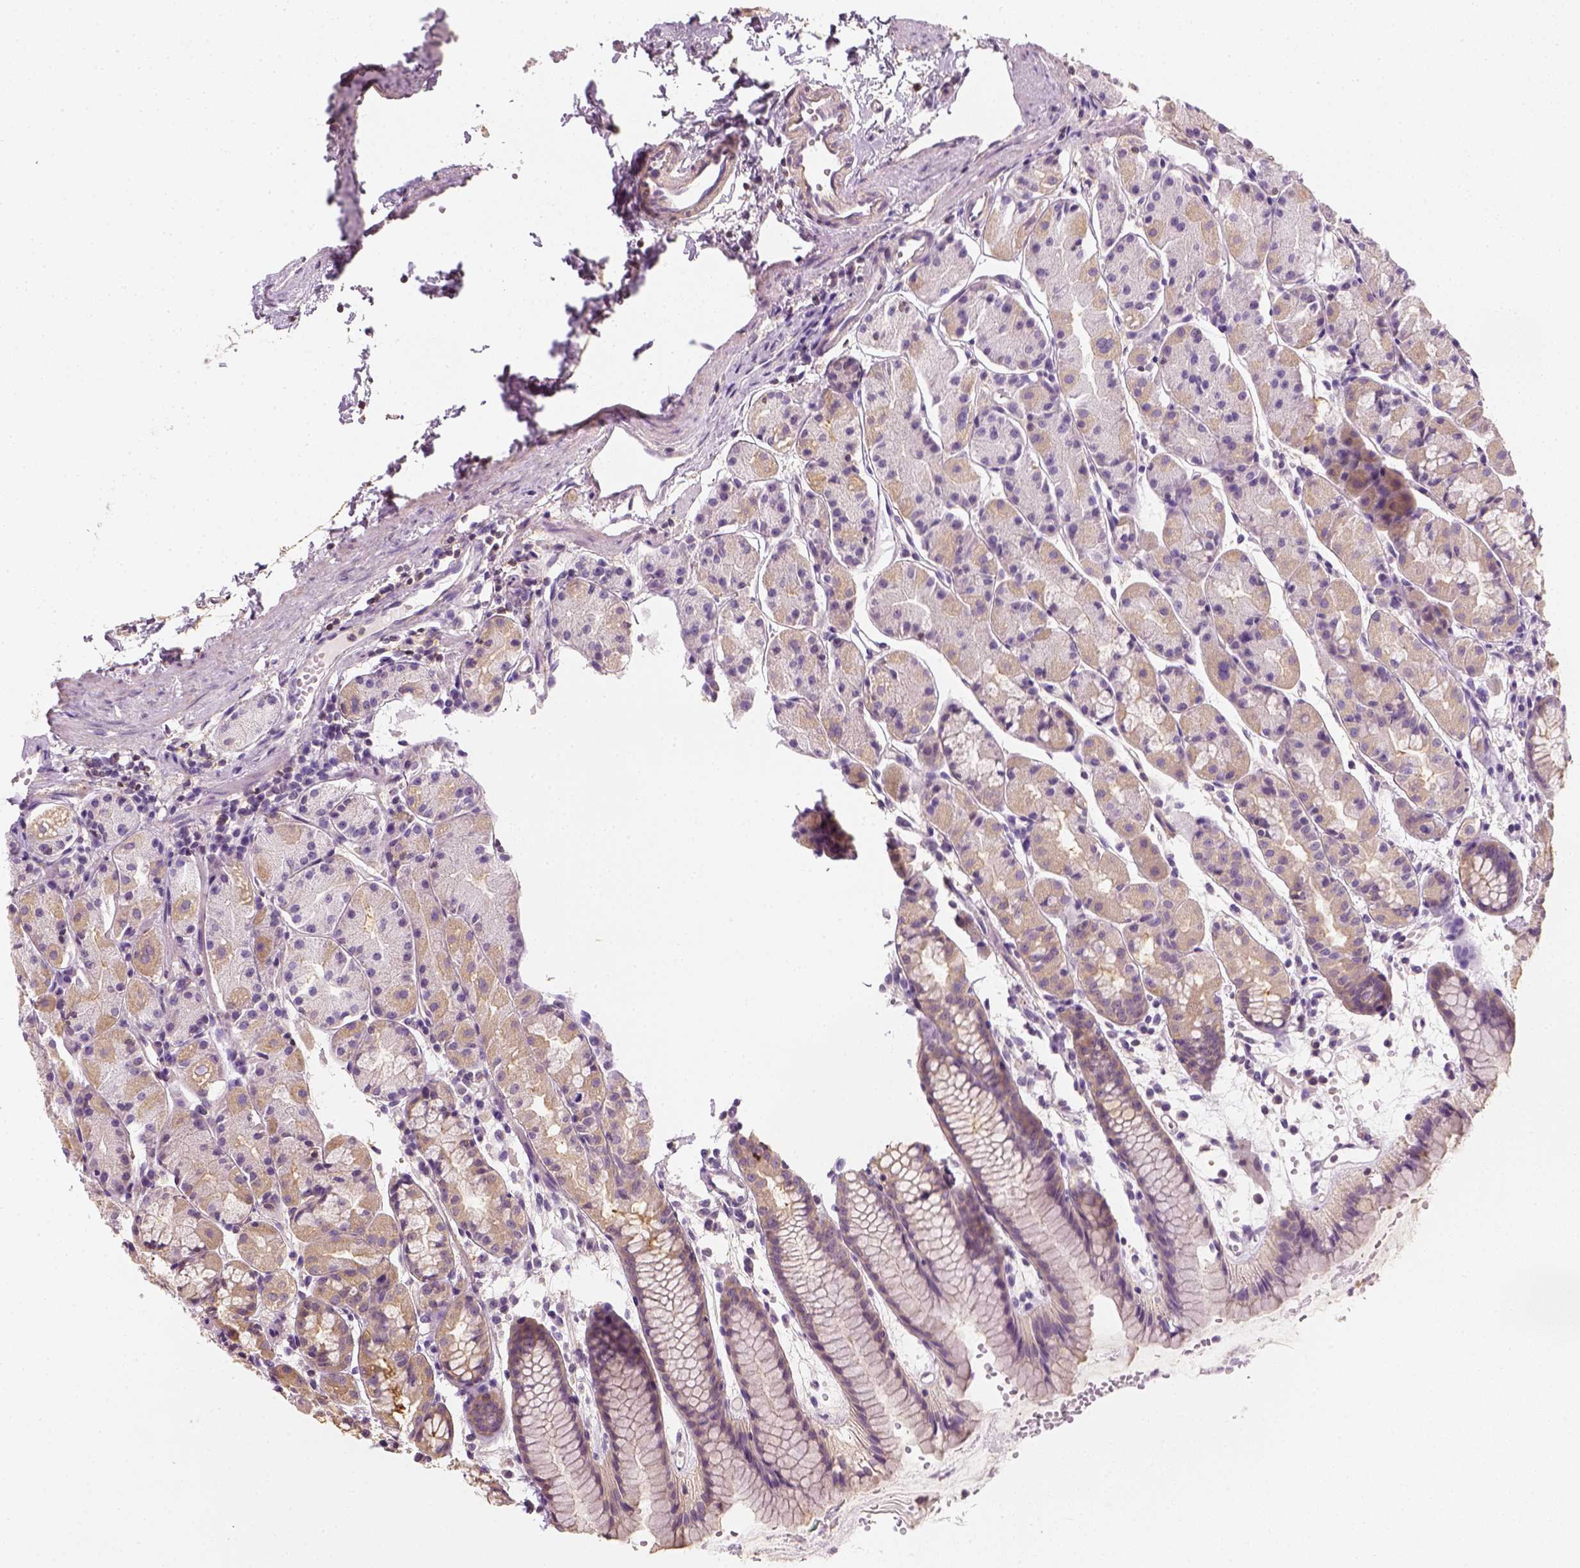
{"staining": {"intensity": "weak", "quantity": "25%-75%", "location": "cytoplasmic/membranous"}, "tissue": "stomach", "cell_type": "Glandular cells", "image_type": "normal", "snomed": [{"axis": "morphology", "description": "Normal tissue, NOS"}, {"axis": "topography", "description": "Stomach, upper"}], "caption": "Glandular cells display low levels of weak cytoplasmic/membranous staining in about 25%-75% of cells in benign human stomach.", "gene": "EPHB1", "patient": {"sex": "male", "age": 47}}